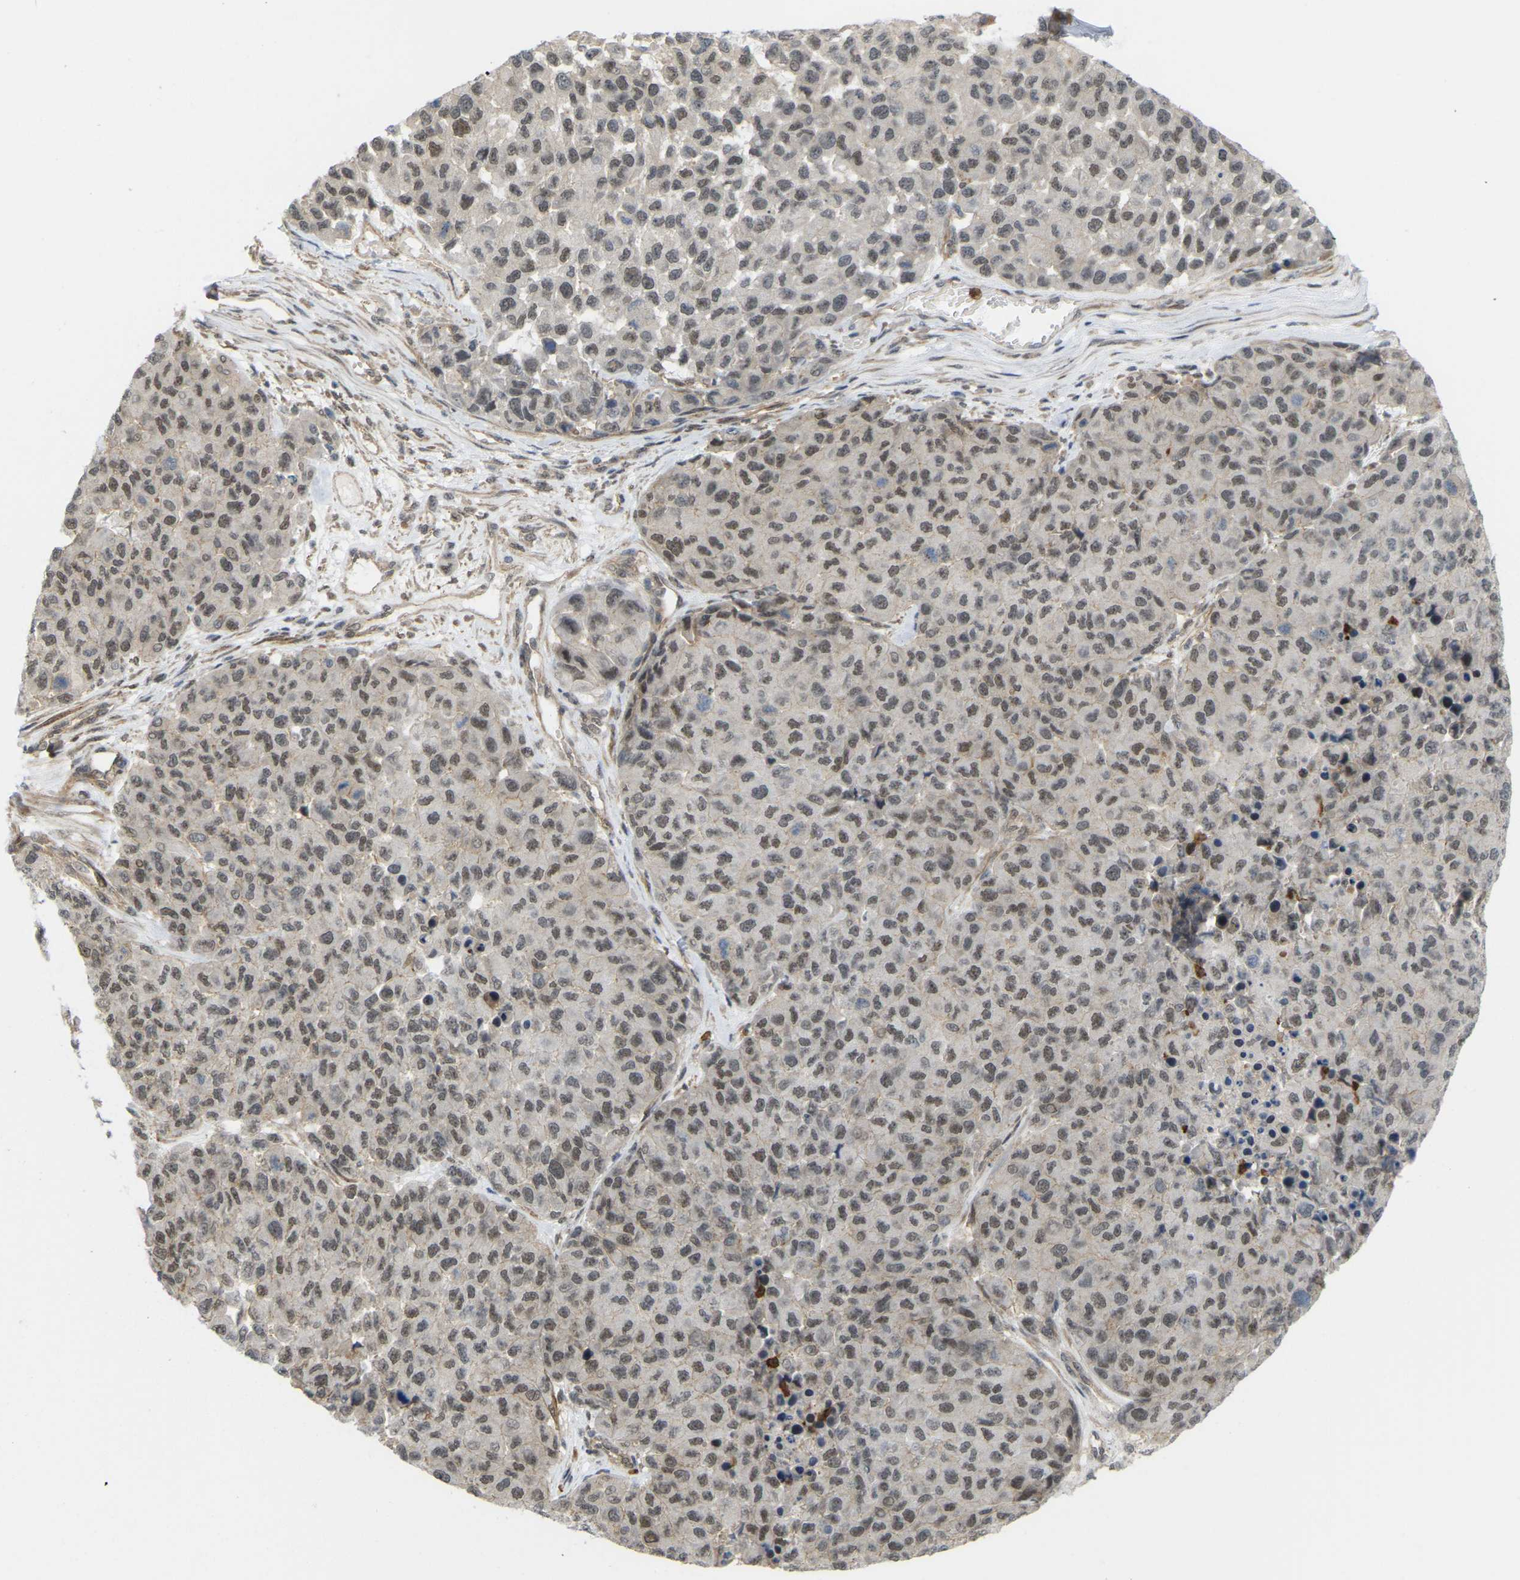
{"staining": {"intensity": "moderate", "quantity": ">75%", "location": "nuclear"}, "tissue": "melanoma", "cell_type": "Tumor cells", "image_type": "cancer", "snomed": [{"axis": "morphology", "description": "Malignant melanoma, NOS"}, {"axis": "topography", "description": "Skin"}], "caption": "A high-resolution micrograph shows IHC staining of melanoma, which exhibits moderate nuclear staining in approximately >75% of tumor cells. (Brightfield microscopy of DAB IHC at high magnification).", "gene": "SERPINB5", "patient": {"sex": "male", "age": 62}}